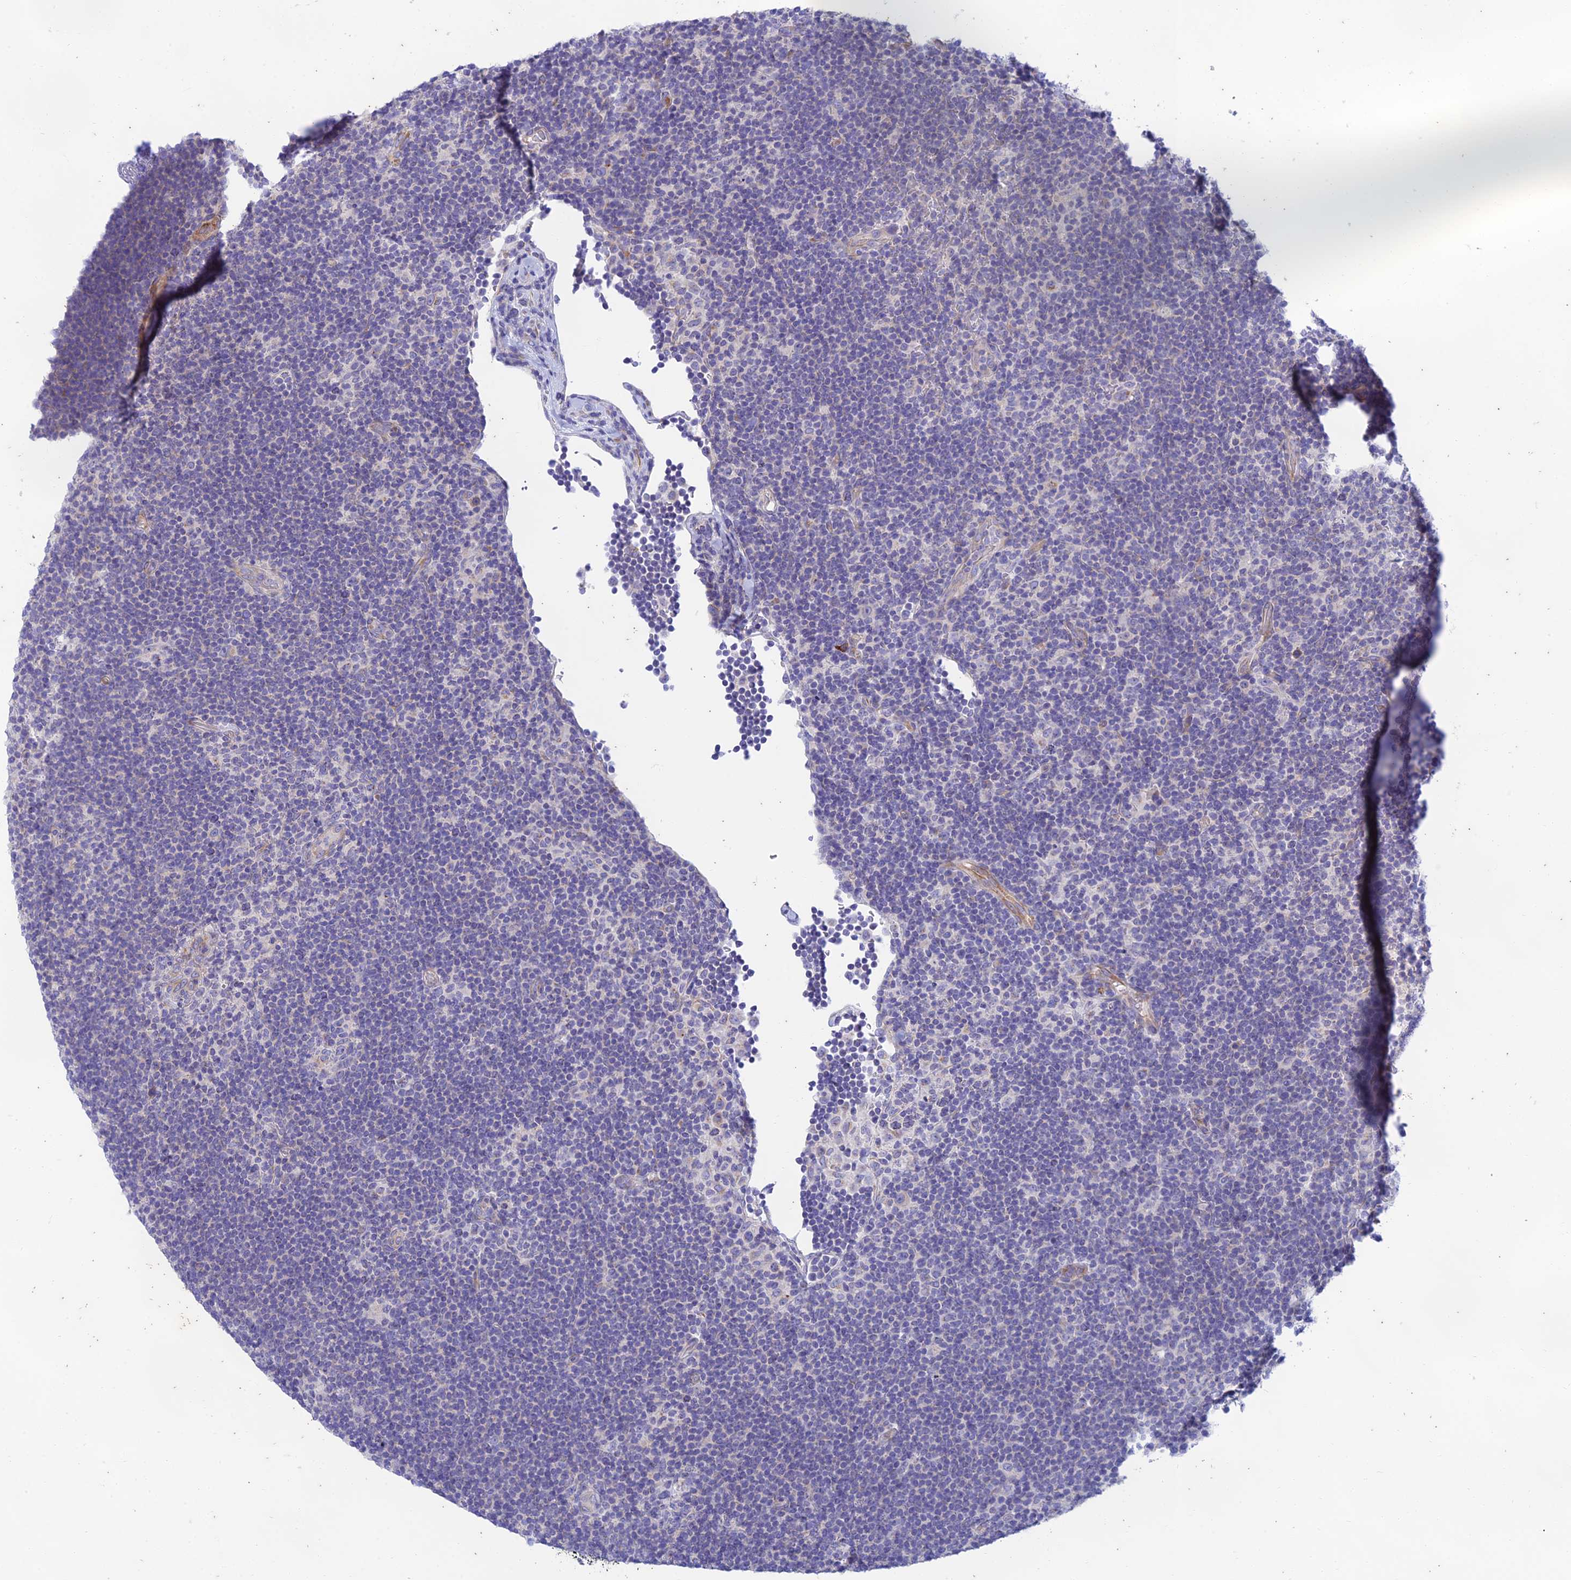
{"staining": {"intensity": "negative", "quantity": "none", "location": "none"}, "tissue": "lymphoma", "cell_type": "Tumor cells", "image_type": "cancer", "snomed": [{"axis": "morphology", "description": "Hodgkin's disease, NOS"}, {"axis": "topography", "description": "Lymph node"}], "caption": "IHC of human Hodgkin's disease exhibits no staining in tumor cells.", "gene": "PTCD2", "patient": {"sex": "female", "age": 57}}